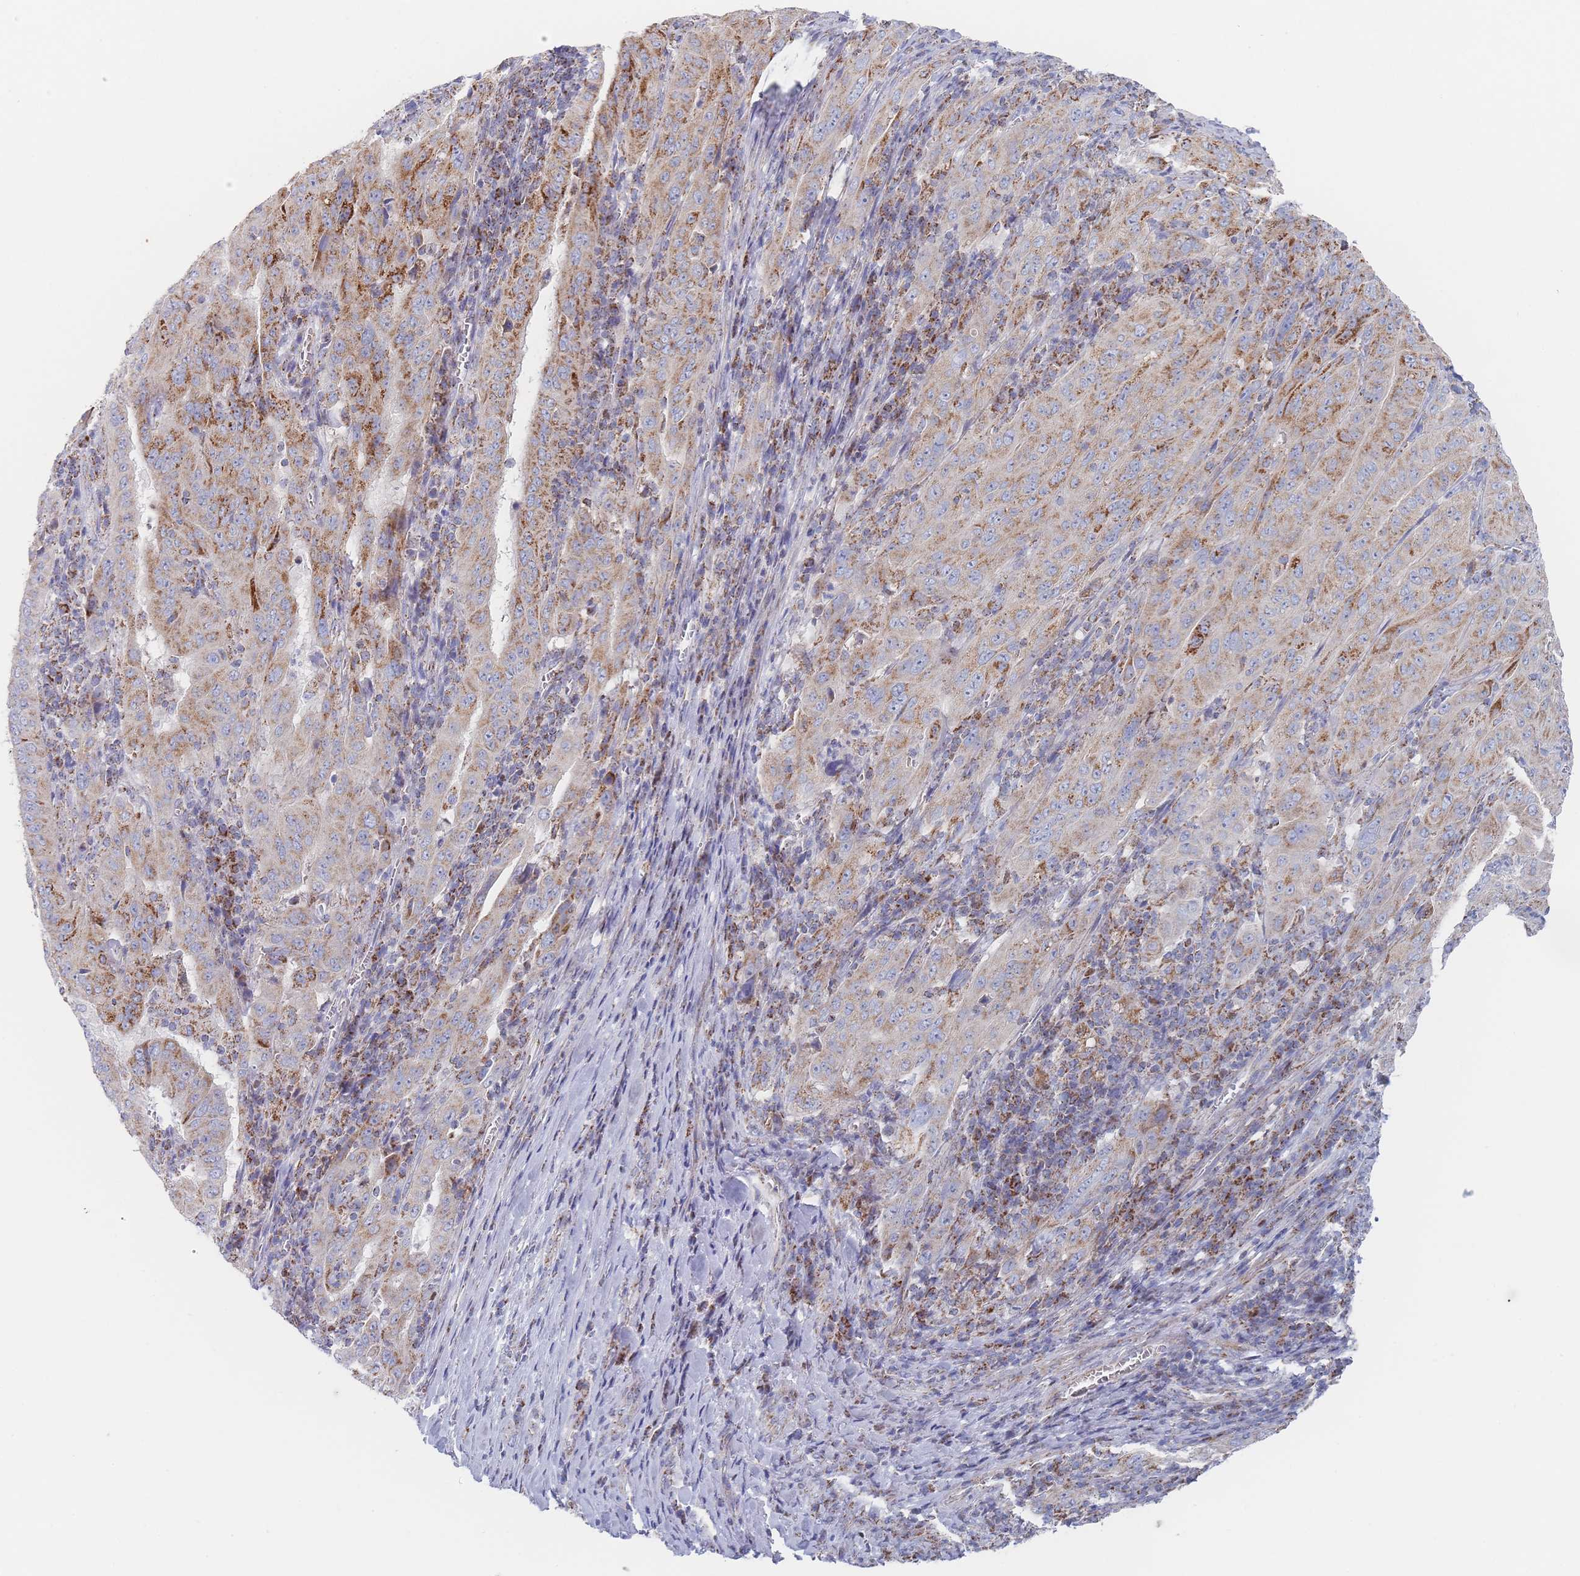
{"staining": {"intensity": "moderate", "quantity": "25%-75%", "location": "cytoplasmic/membranous"}, "tissue": "pancreatic cancer", "cell_type": "Tumor cells", "image_type": "cancer", "snomed": [{"axis": "morphology", "description": "Adenocarcinoma, NOS"}, {"axis": "topography", "description": "Pancreas"}], "caption": "Immunohistochemistry (IHC) photomicrograph of adenocarcinoma (pancreatic) stained for a protein (brown), which exhibits medium levels of moderate cytoplasmic/membranous positivity in approximately 25%-75% of tumor cells.", "gene": "IKZF4", "patient": {"sex": "male", "age": 63}}